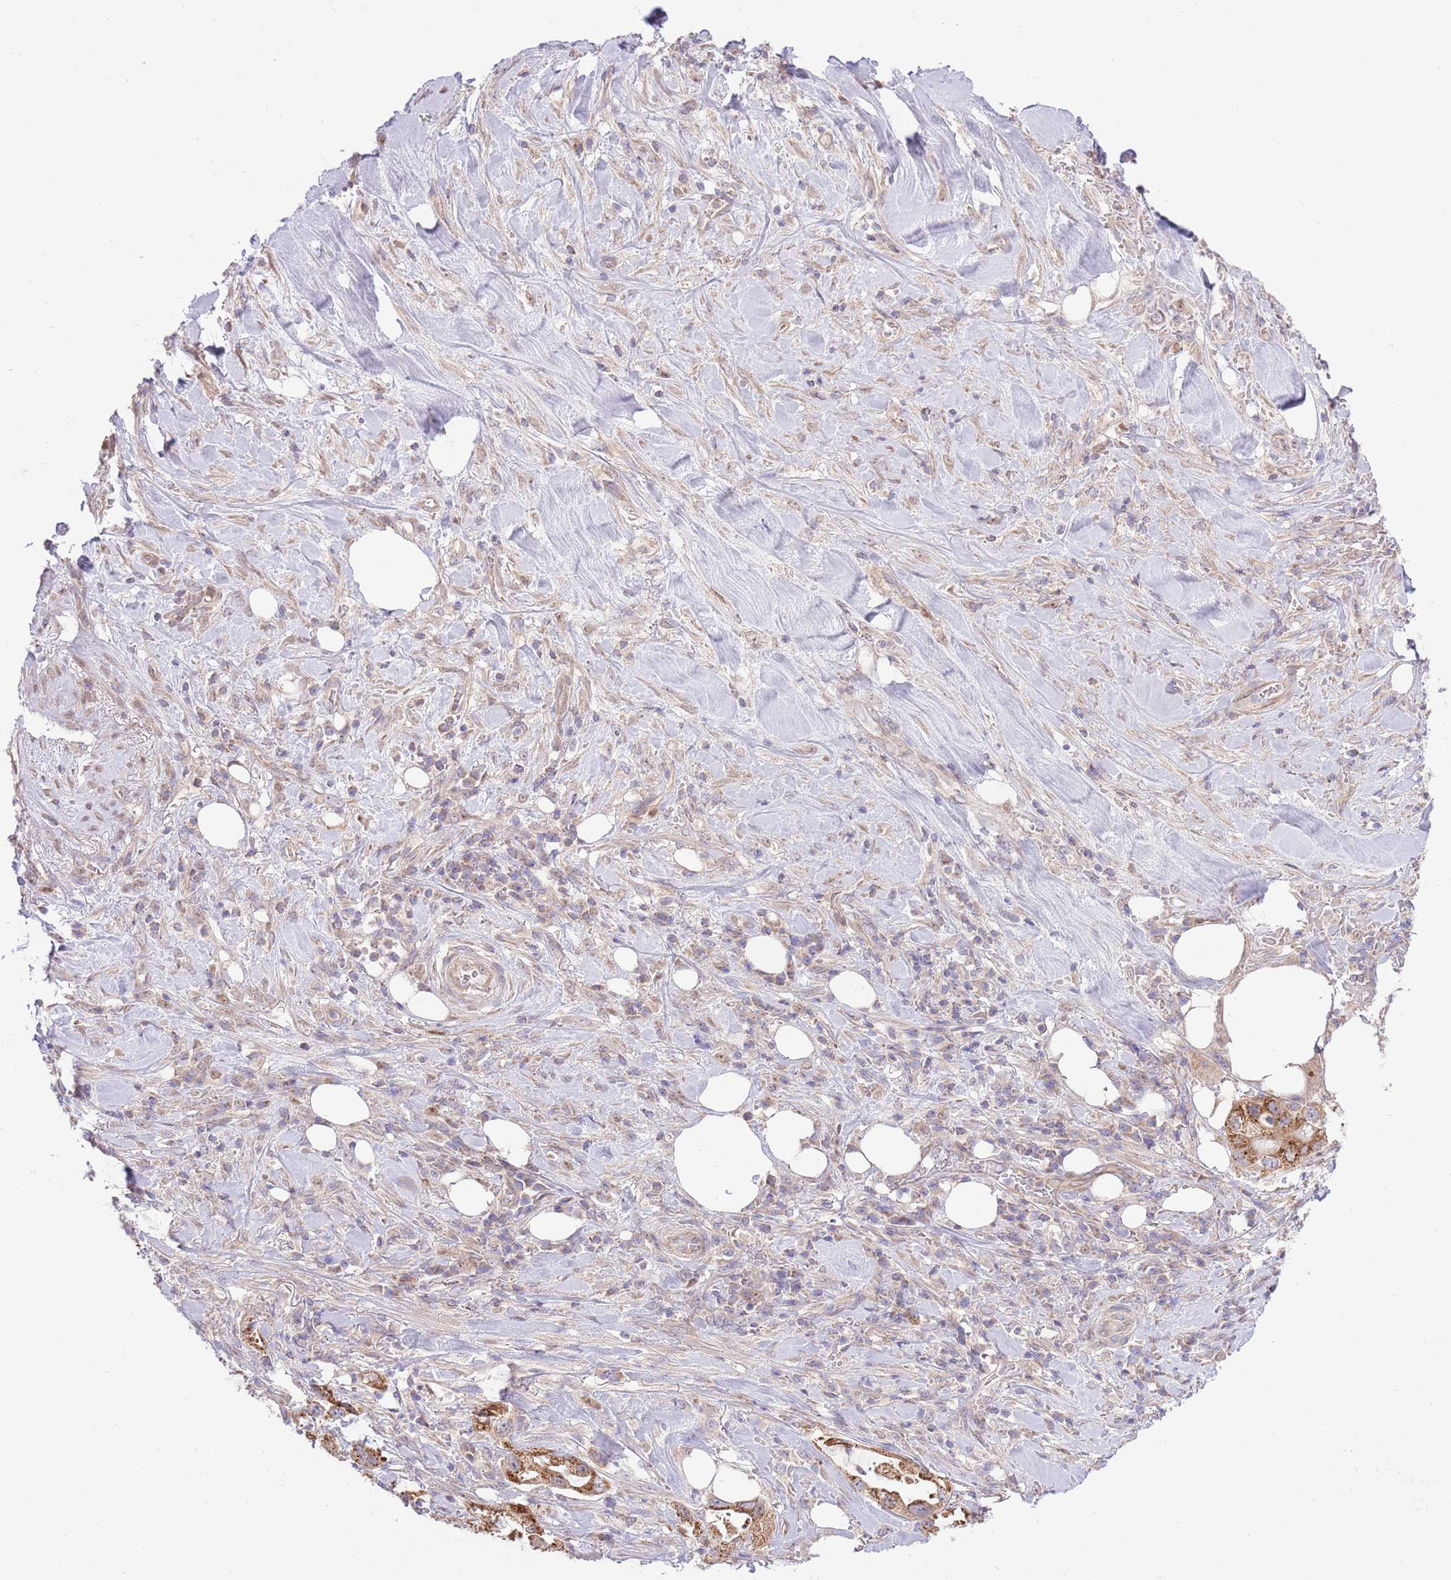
{"staining": {"intensity": "strong", "quantity": ">75%", "location": "cytoplasmic/membranous"}, "tissue": "pancreatic cancer", "cell_type": "Tumor cells", "image_type": "cancer", "snomed": [{"axis": "morphology", "description": "Adenocarcinoma, NOS"}, {"axis": "topography", "description": "Pancreas"}], "caption": "Tumor cells display high levels of strong cytoplasmic/membranous staining in about >75% of cells in pancreatic cancer. Ihc stains the protein in brown and the nuclei are stained blue.", "gene": "ARL2BP", "patient": {"sex": "female", "age": 61}}